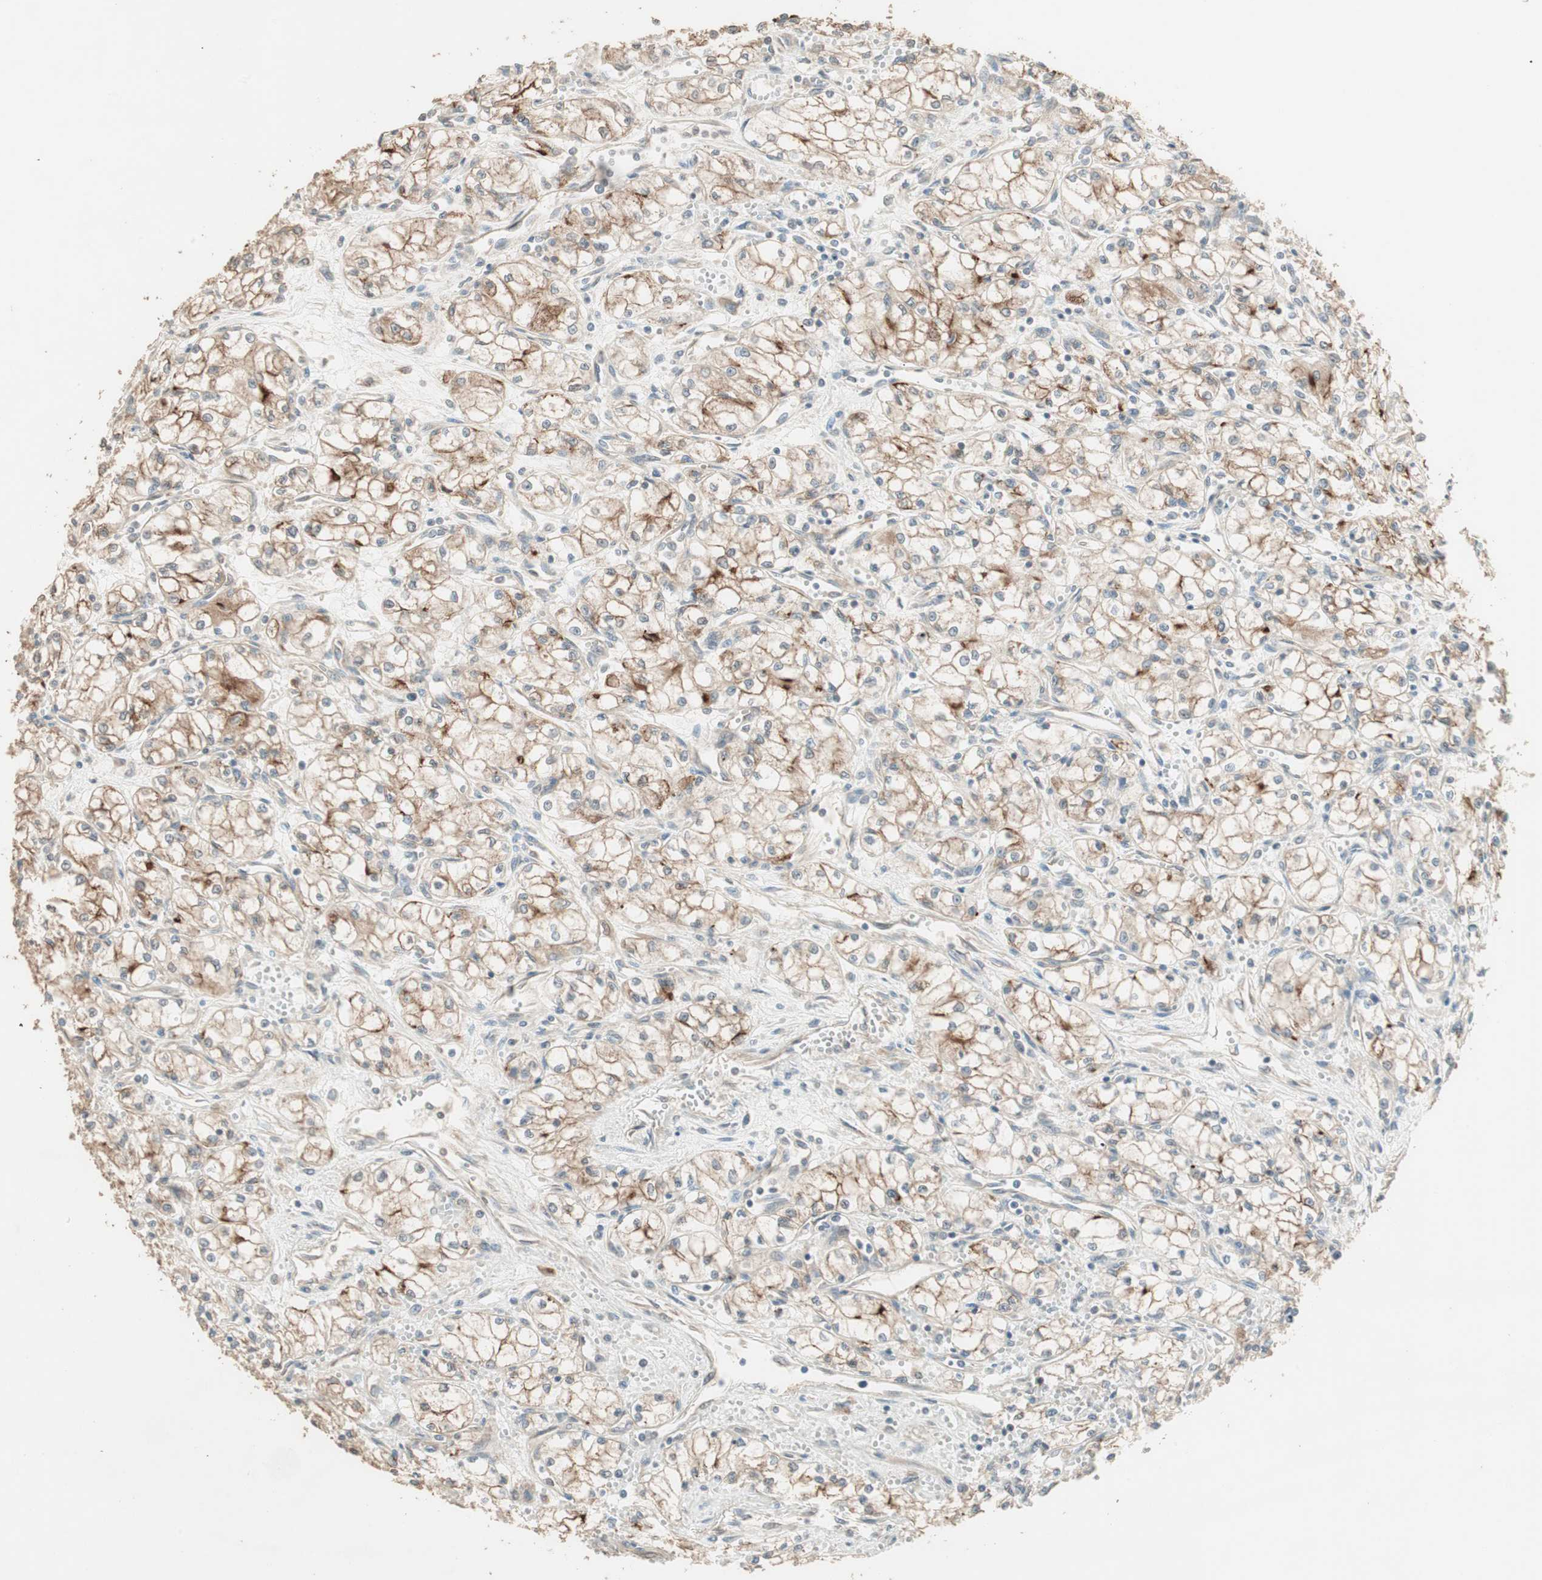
{"staining": {"intensity": "moderate", "quantity": ">75%", "location": "cytoplasmic/membranous"}, "tissue": "renal cancer", "cell_type": "Tumor cells", "image_type": "cancer", "snomed": [{"axis": "morphology", "description": "Normal tissue, NOS"}, {"axis": "morphology", "description": "Adenocarcinoma, NOS"}, {"axis": "topography", "description": "Kidney"}], "caption": "This image displays renal adenocarcinoma stained with immunohistochemistry (IHC) to label a protein in brown. The cytoplasmic/membranous of tumor cells show moderate positivity for the protein. Nuclei are counter-stained blue.", "gene": "RARRES1", "patient": {"sex": "male", "age": 59}}